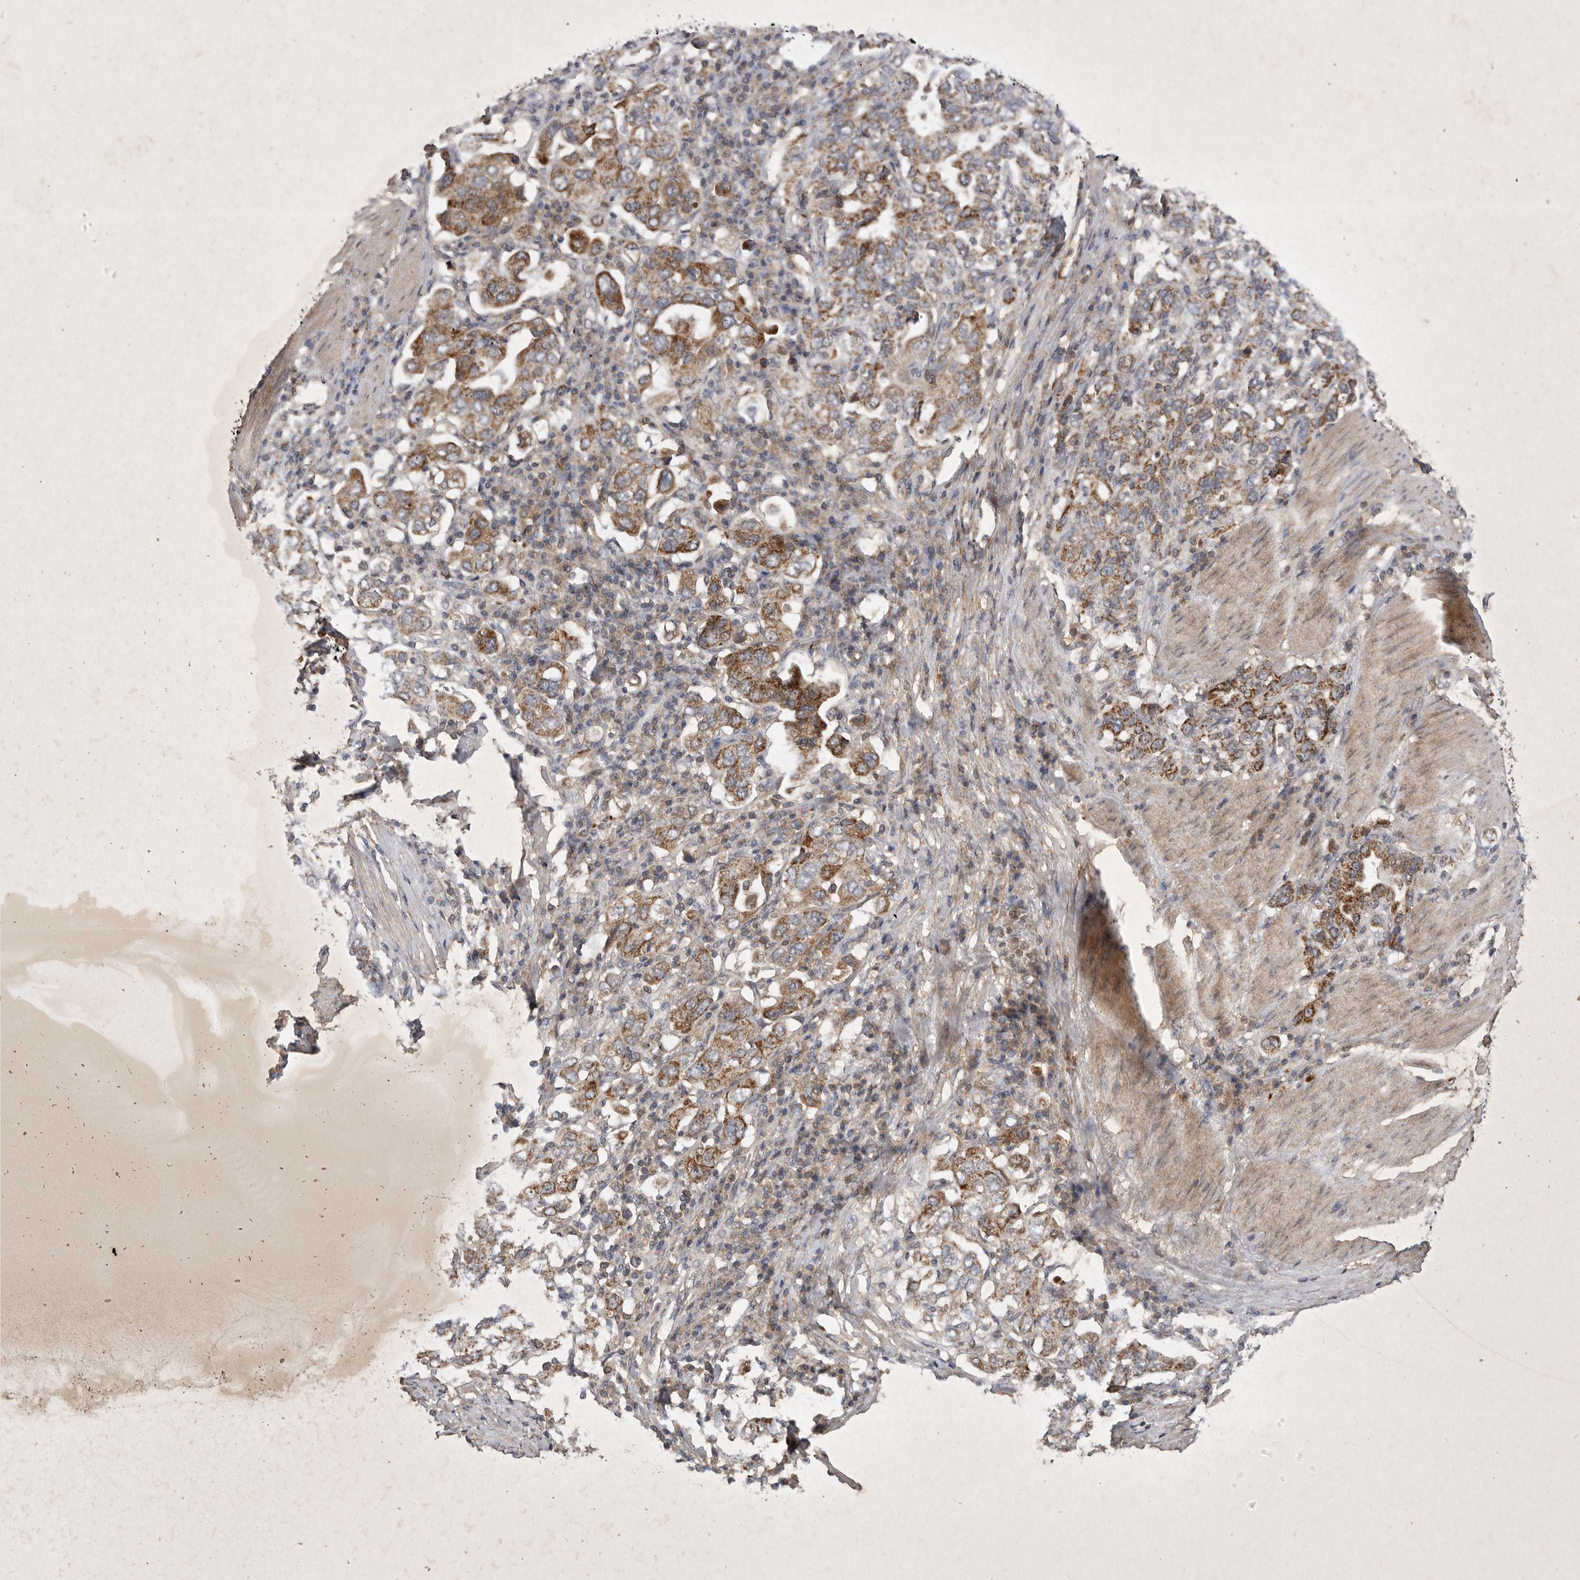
{"staining": {"intensity": "strong", "quantity": ">75%", "location": "cytoplasmic/membranous"}, "tissue": "stomach cancer", "cell_type": "Tumor cells", "image_type": "cancer", "snomed": [{"axis": "morphology", "description": "Adenocarcinoma, NOS"}, {"axis": "topography", "description": "Stomach, upper"}], "caption": "Stomach cancer stained with a brown dye shows strong cytoplasmic/membranous positive positivity in about >75% of tumor cells.", "gene": "DDR1", "patient": {"sex": "male", "age": 62}}